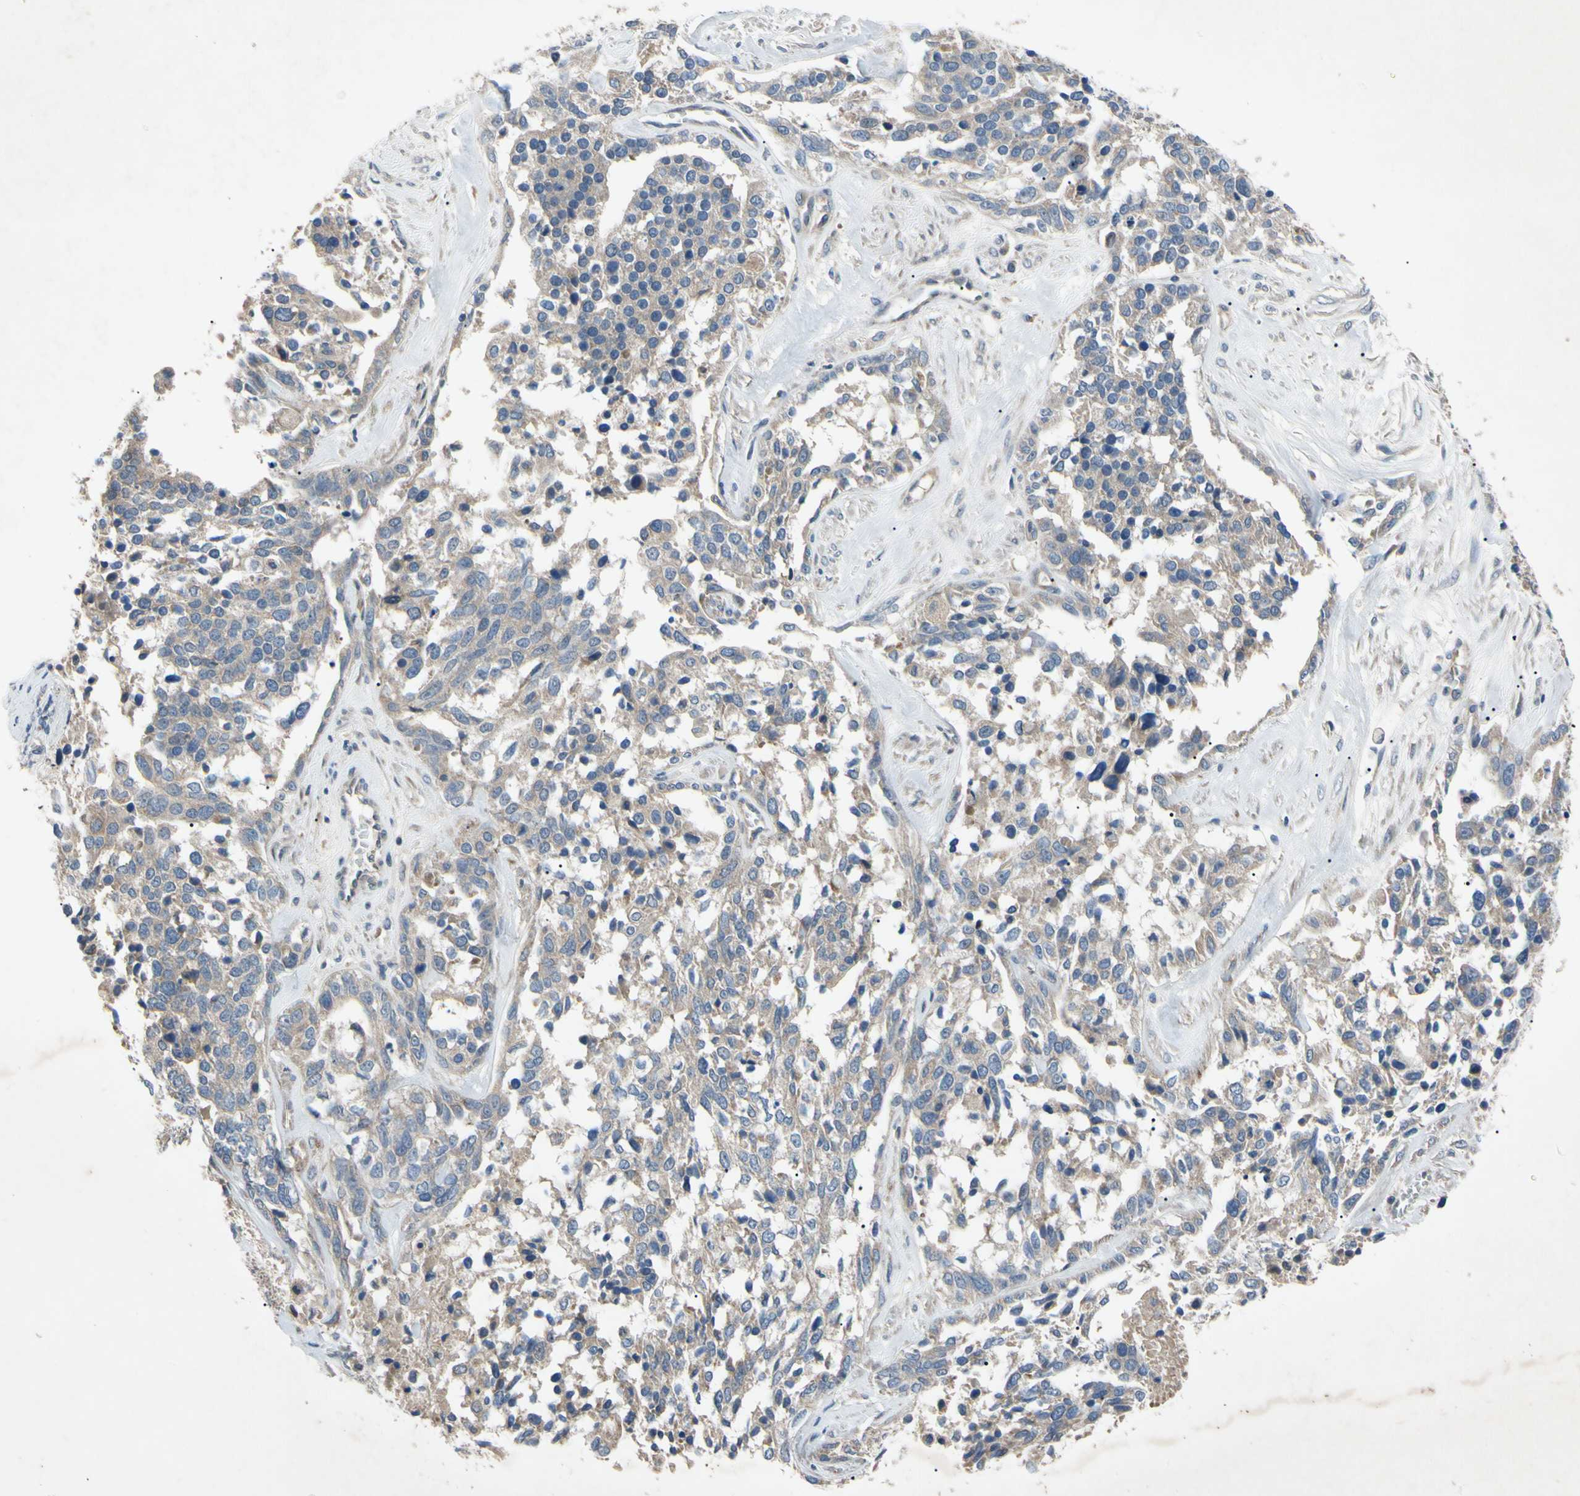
{"staining": {"intensity": "weak", "quantity": ">75%", "location": "cytoplasmic/membranous"}, "tissue": "ovarian cancer", "cell_type": "Tumor cells", "image_type": "cancer", "snomed": [{"axis": "morphology", "description": "Cystadenocarcinoma, serous, NOS"}, {"axis": "topography", "description": "Ovary"}], "caption": "Ovarian cancer (serous cystadenocarcinoma) stained with IHC displays weak cytoplasmic/membranous staining in about >75% of tumor cells. (Brightfield microscopy of DAB IHC at high magnification).", "gene": "HILPDA", "patient": {"sex": "female", "age": 44}}